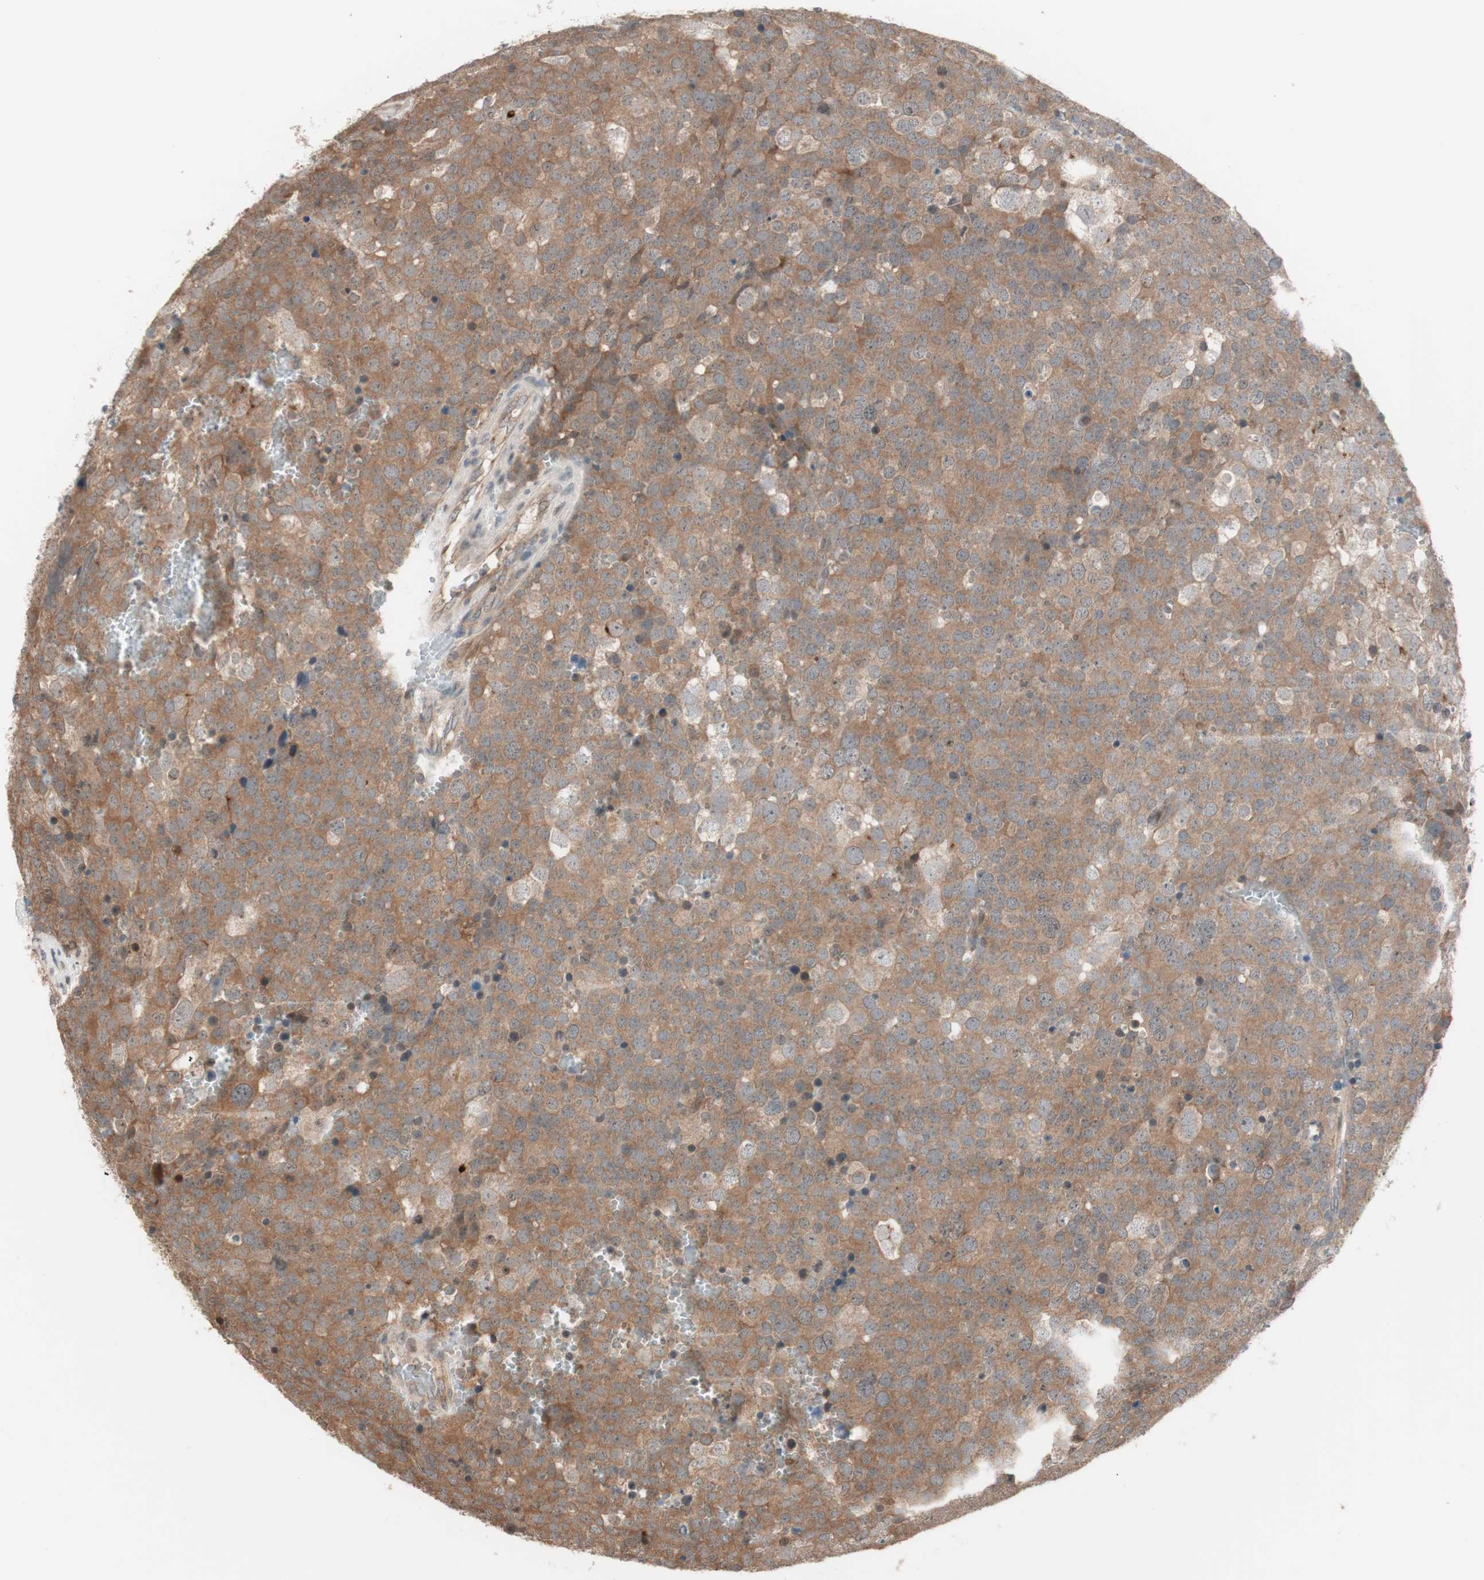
{"staining": {"intensity": "strong", "quantity": ">75%", "location": "cytoplasmic/membranous"}, "tissue": "testis cancer", "cell_type": "Tumor cells", "image_type": "cancer", "snomed": [{"axis": "morphology", "description": "Seminoma, NOS"}, {"axis": "topography", "description": "Testis"}], "caption": "There is high levels of strong cytoplasmic/membranous positivity in tumor cells of testis cancer, as demonstrated by immunohistochemical staining (brown color).", "gene": "FBXO5", "patient": {"sex": "male", "age": 71}}